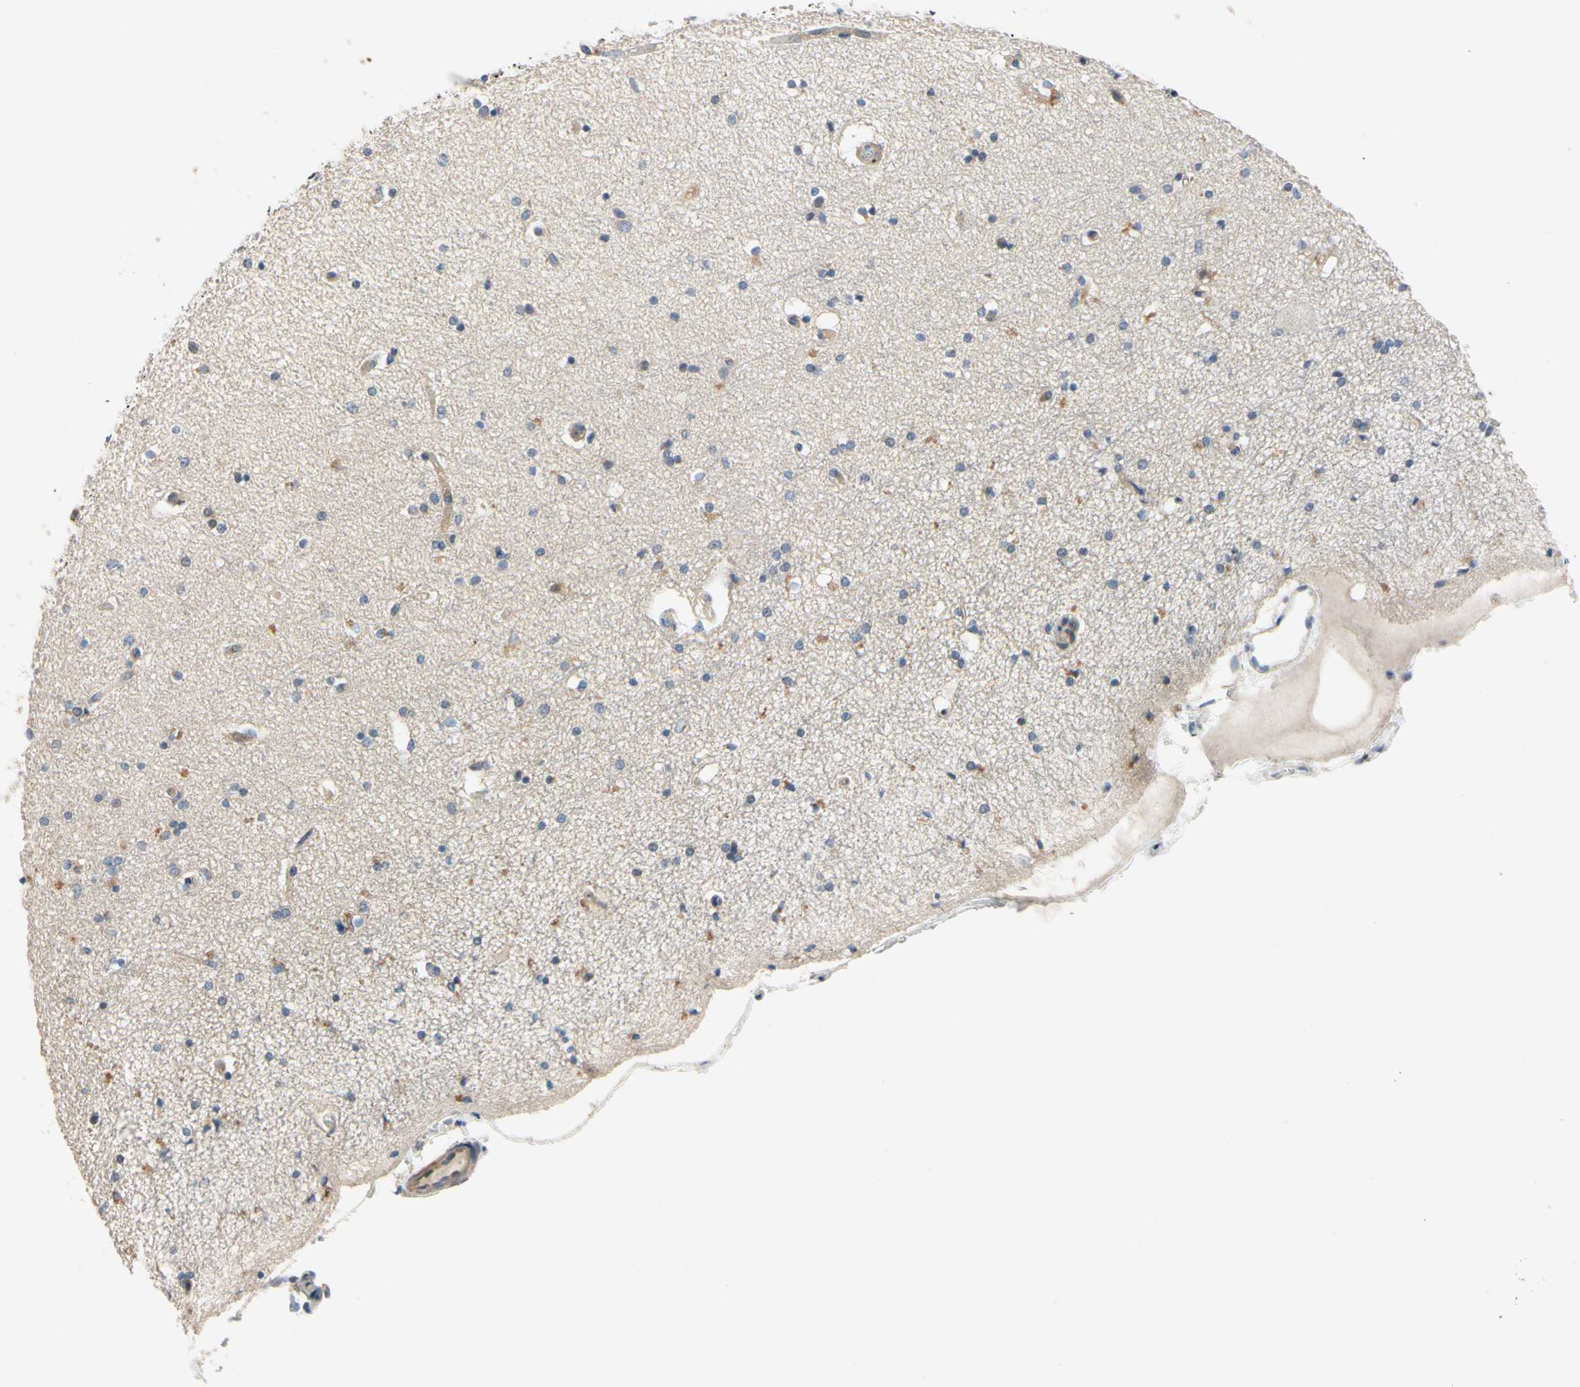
{"staining": {"intensity": "moderate", "quantity": "<25%", "location": "cytoplasmic/membranous"}, "tissue": "hippocampus", "cell_type": "Glial cells", "image_type": "normal", "snomed": [{"axis": "morphology", "description": "Normal tissue, NOS"}, {"axis": "topography", "description": "Hippocampus"}], "caption": "Normal hippocampus was stained to show a protein in brown. There is low levels of moderate cytoplasmic/membranous staining in about <25% of glial cells. The protein is shown in brown color, while the nuclei are stained blue.", "gene": "SIGLEC5", "patient": {"sex": "female", "age": 54}}